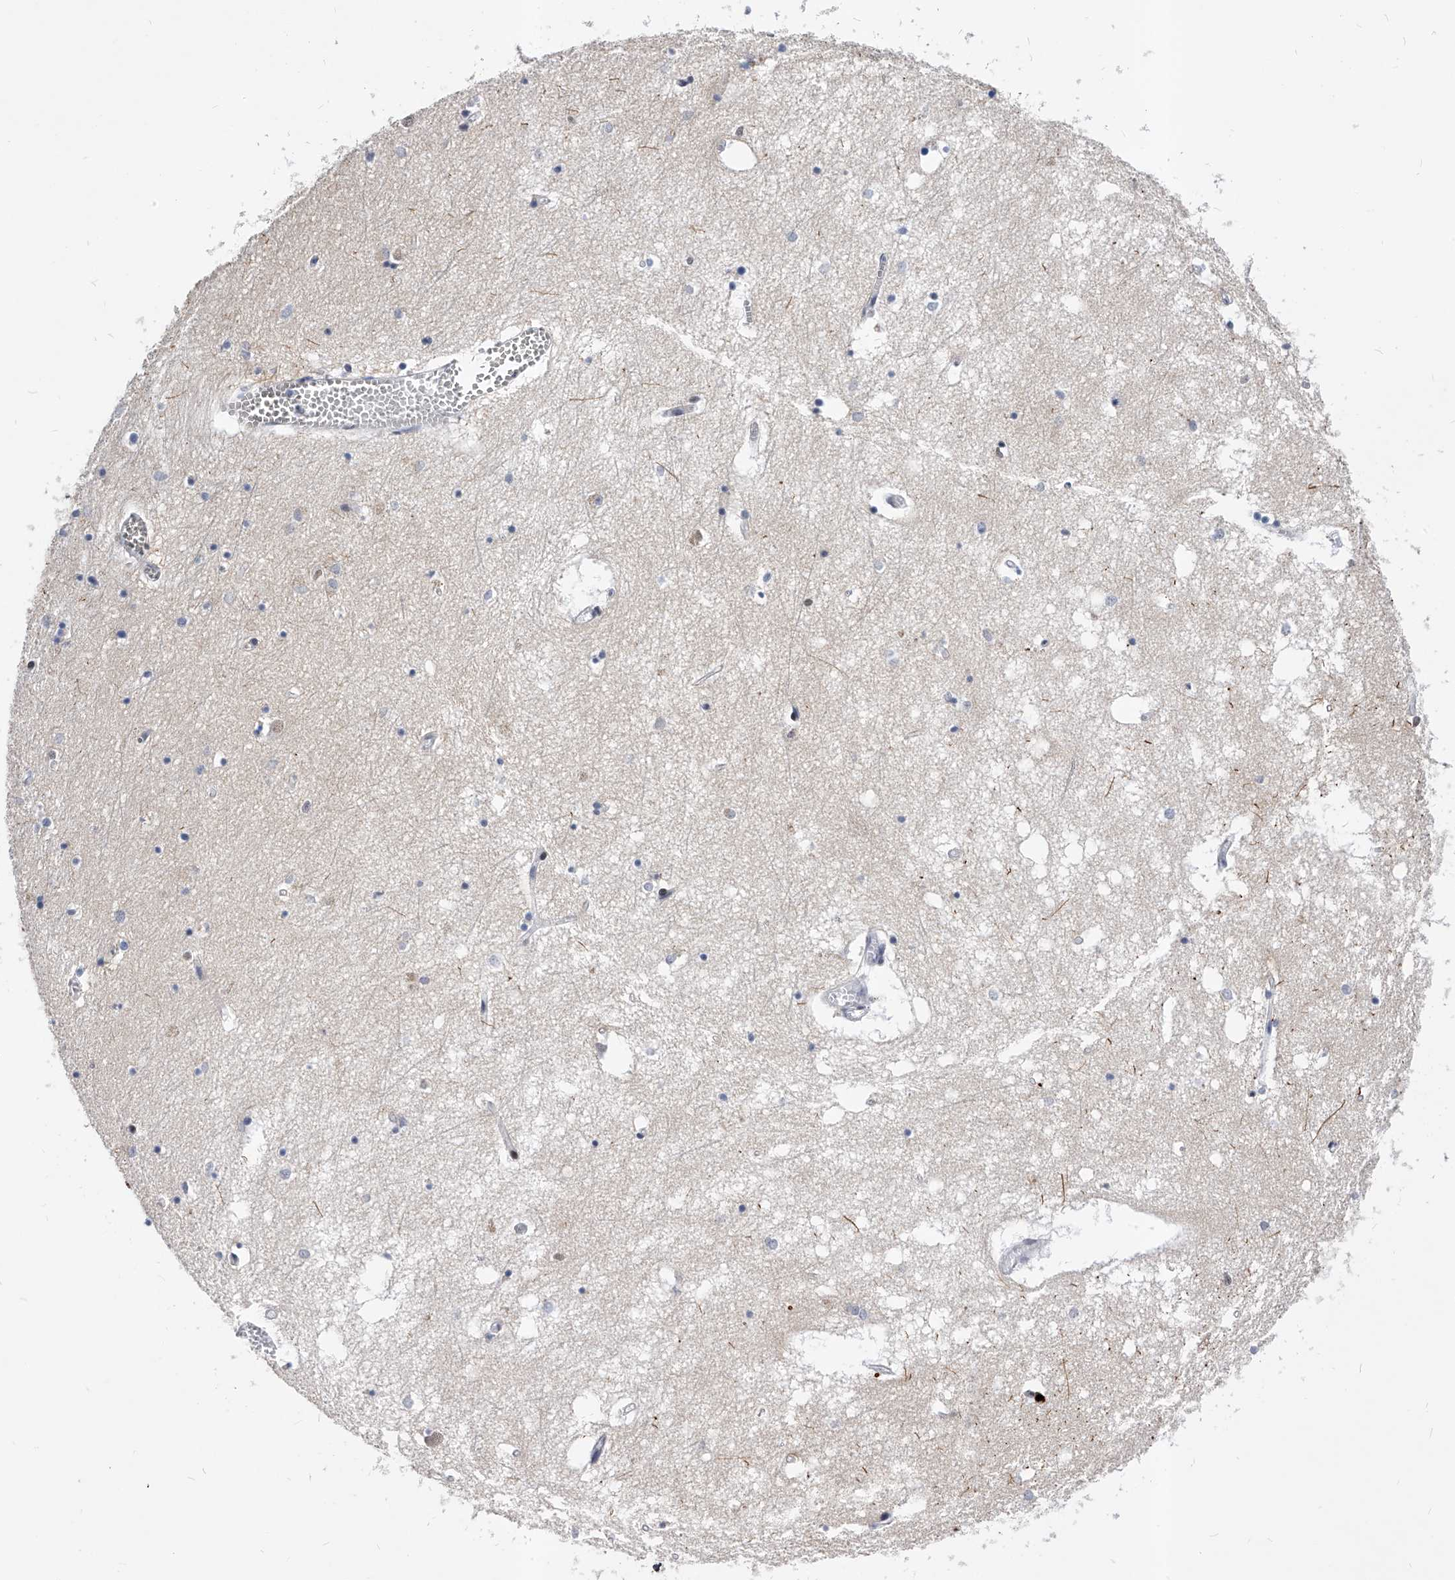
{"staining": {"intensity": "moderate", "quantity": "<25%", "location": "nuclear"}, "tissue": "hippocampus", "cell_type": "Glial cells", "image_type": "normal", "snomed": [{"axis": "morphology", "description": "Normal tissue, NOS"}, {"axis": "topography", "description": "Hippocampus"}], "caption": "A micrograph of human hippocampus stained for a protein reveals moderate nuclear brown staining in glial cells.", "gene": "TESK2", "patient": {"sex": "male", "age": 70}}